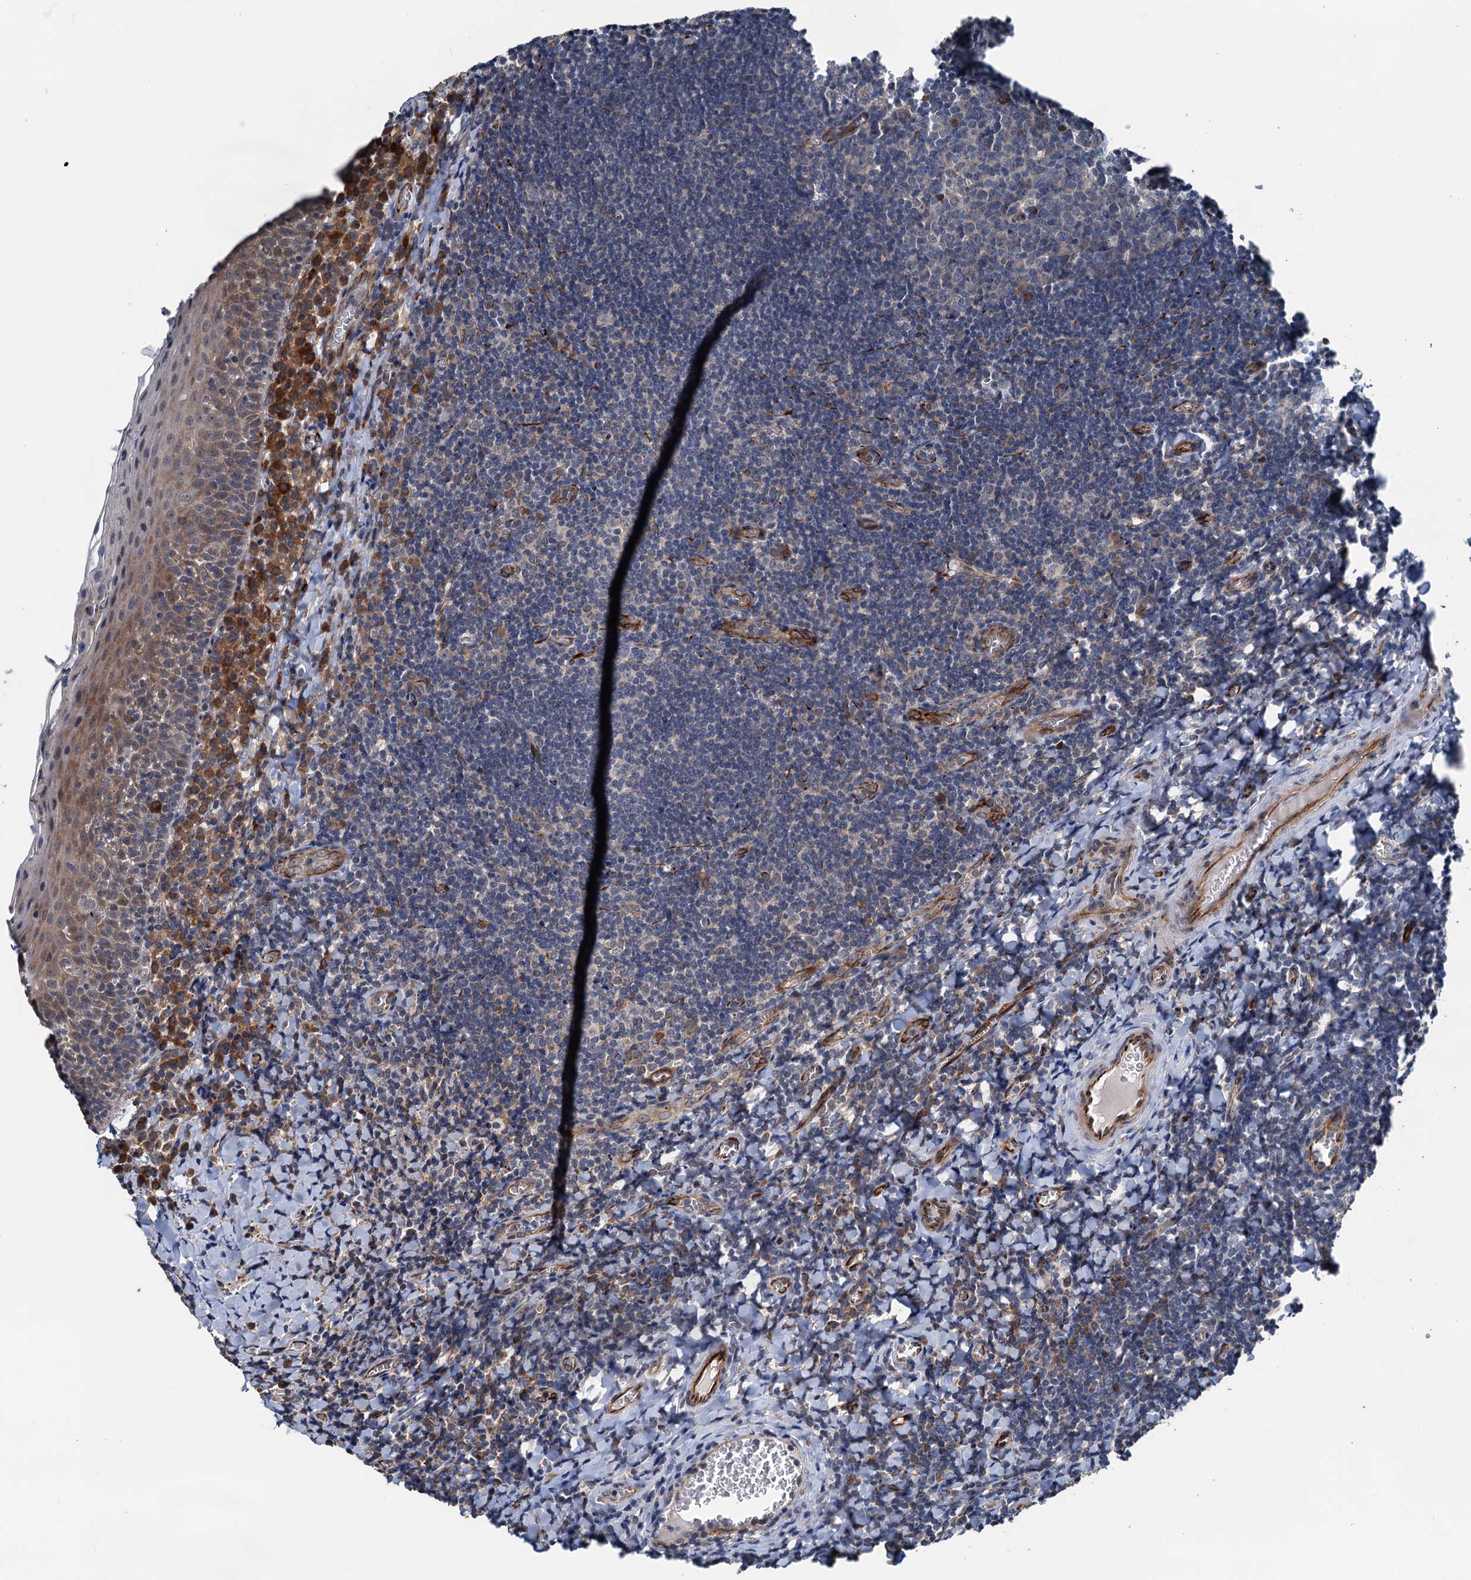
{"staining": {"intensity": "moderate", "quantity": "<25%", "location": "cytoplasmic/membranous"}, "tissue": "tonsil", "cell_type": "Germinal center cells", "image_type": "normal", "snomed": [{"axis": "morphology", "description": "Normal tissue, NOS"}, {"axis": "topography", "description": "Tonsil"}], "caption": "A brown stain highlights moderate cytoplasmic/membranous staining of a protein in germinal center cells of normal human tonsil.", "gene": "ELAC1", "patient": {"sex": "male", "age": 27}}